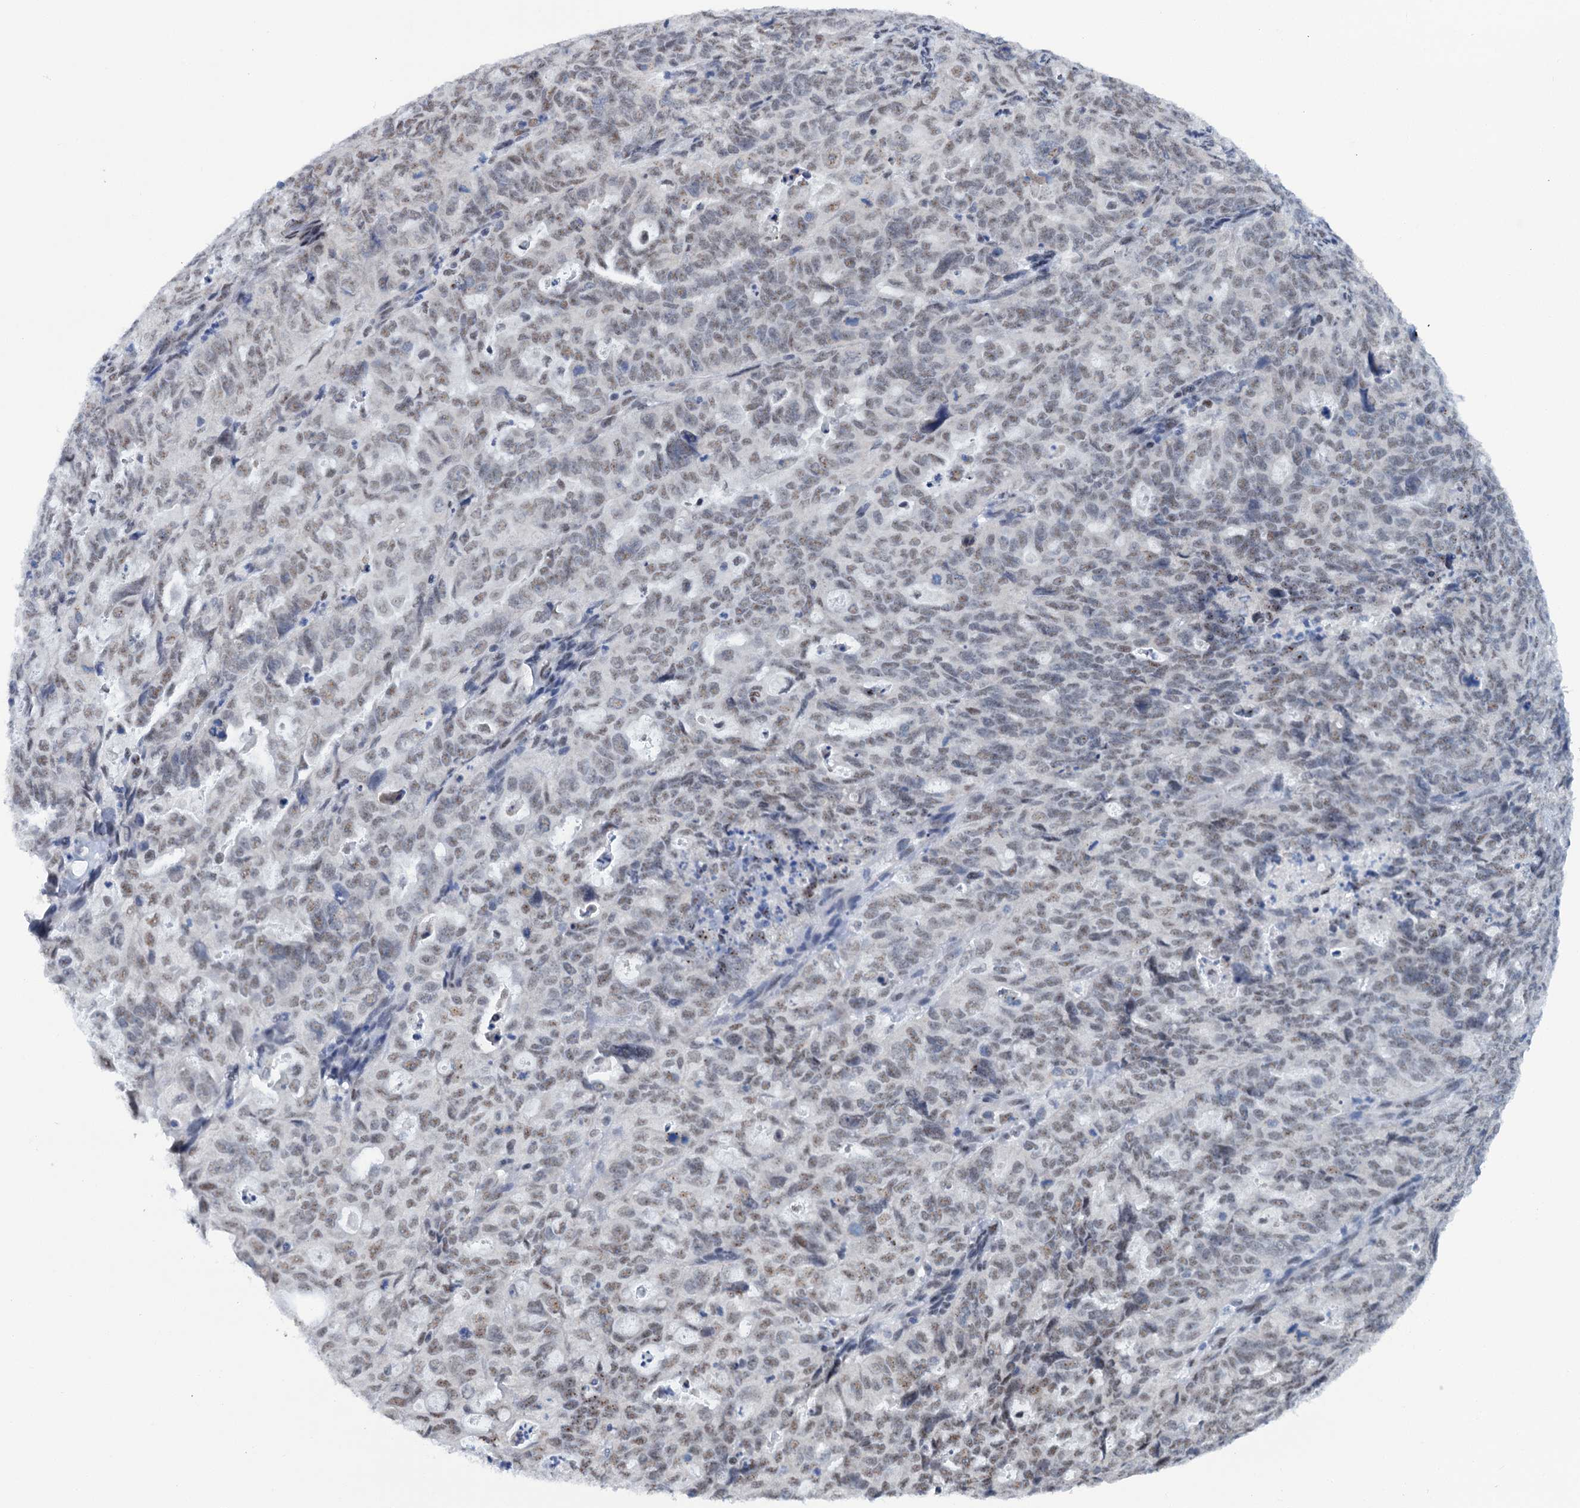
{"staining": {"intensity": "moderate", "quantity": "25%-75%", "location": "nuclear"}, "tissue": "endometrial cancer", "cell_type": "Tumor cells", "image_type": "cancer", "snomed": [{"axis": "morphology", "description": "Adenocarcinoma, NOS"}, {"axis": "topography", "description": "Endometrium"}], "caption": "Immunohistochemical staining of endometrial cancer (adenocarcinoma) shows moderate nuclear protein staining in about 25%-75% of tumor cells. The staining is performed using DAB brown chromogen to label protein expression. The nuclei are counter-stained blue using hematoxylin.", "gene": "SREK1", "patient": {"sex": "female", "age": 65}}